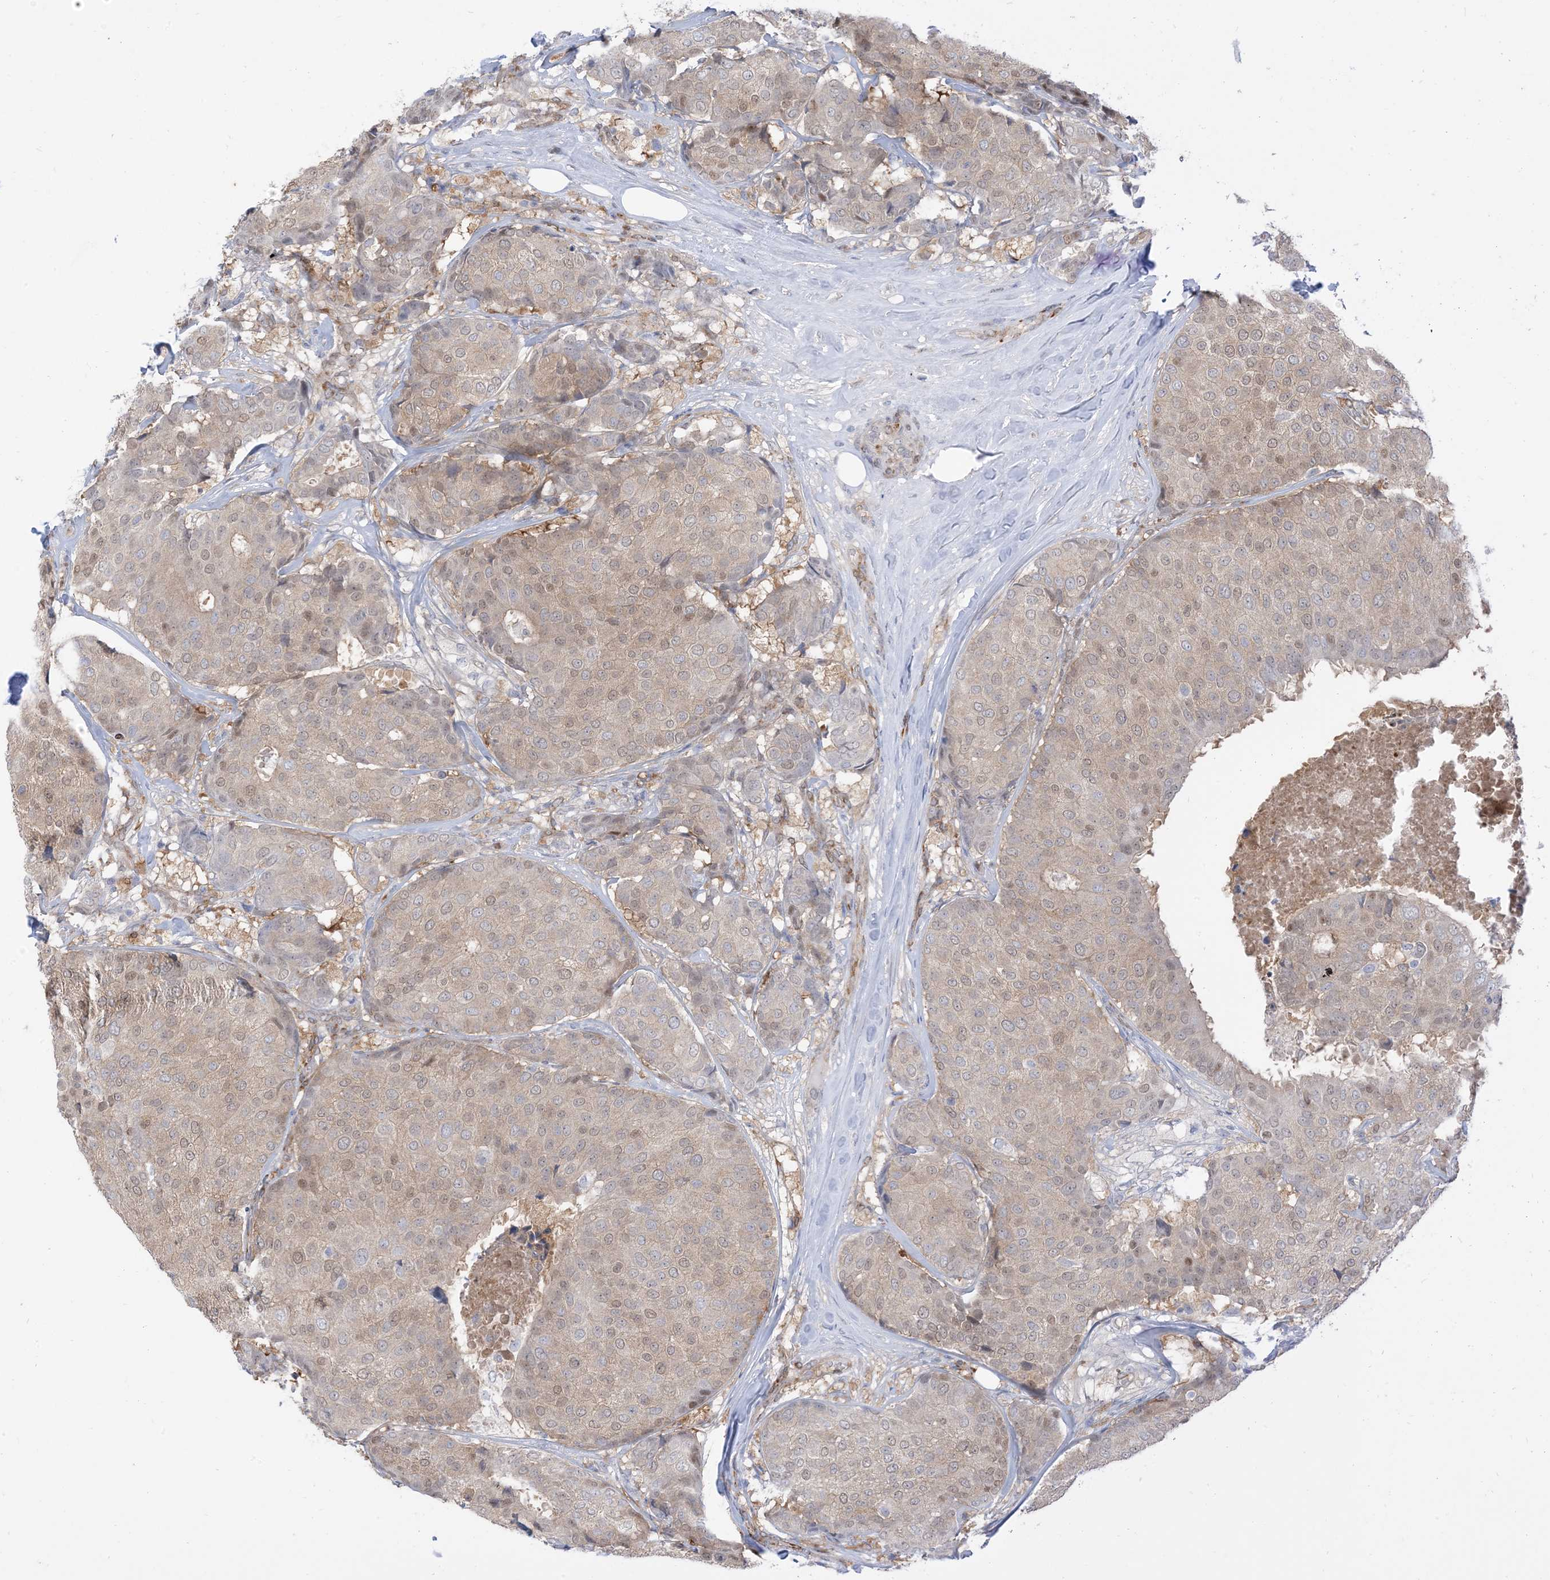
{"staining": {"intensity": "weak", "quantity": "<25%", "location": "cytoplasmic/membranous,nuclear"}, "tissue": "breast cancer", "cell_type": "Tumor cells", "image_type": "cancer", "snomed": [{"axis": "morphology", "description": "Duct carcinoma"}, {"axis": "topography", "description": "Breast"}], "caption": "This is an immunohistochemistry histopathology image of human breast invasive ductal carcinoma. There is no expression in tumor cells.", "gene": "RIN1", "patient": {"sex": "female", "age": 75}}